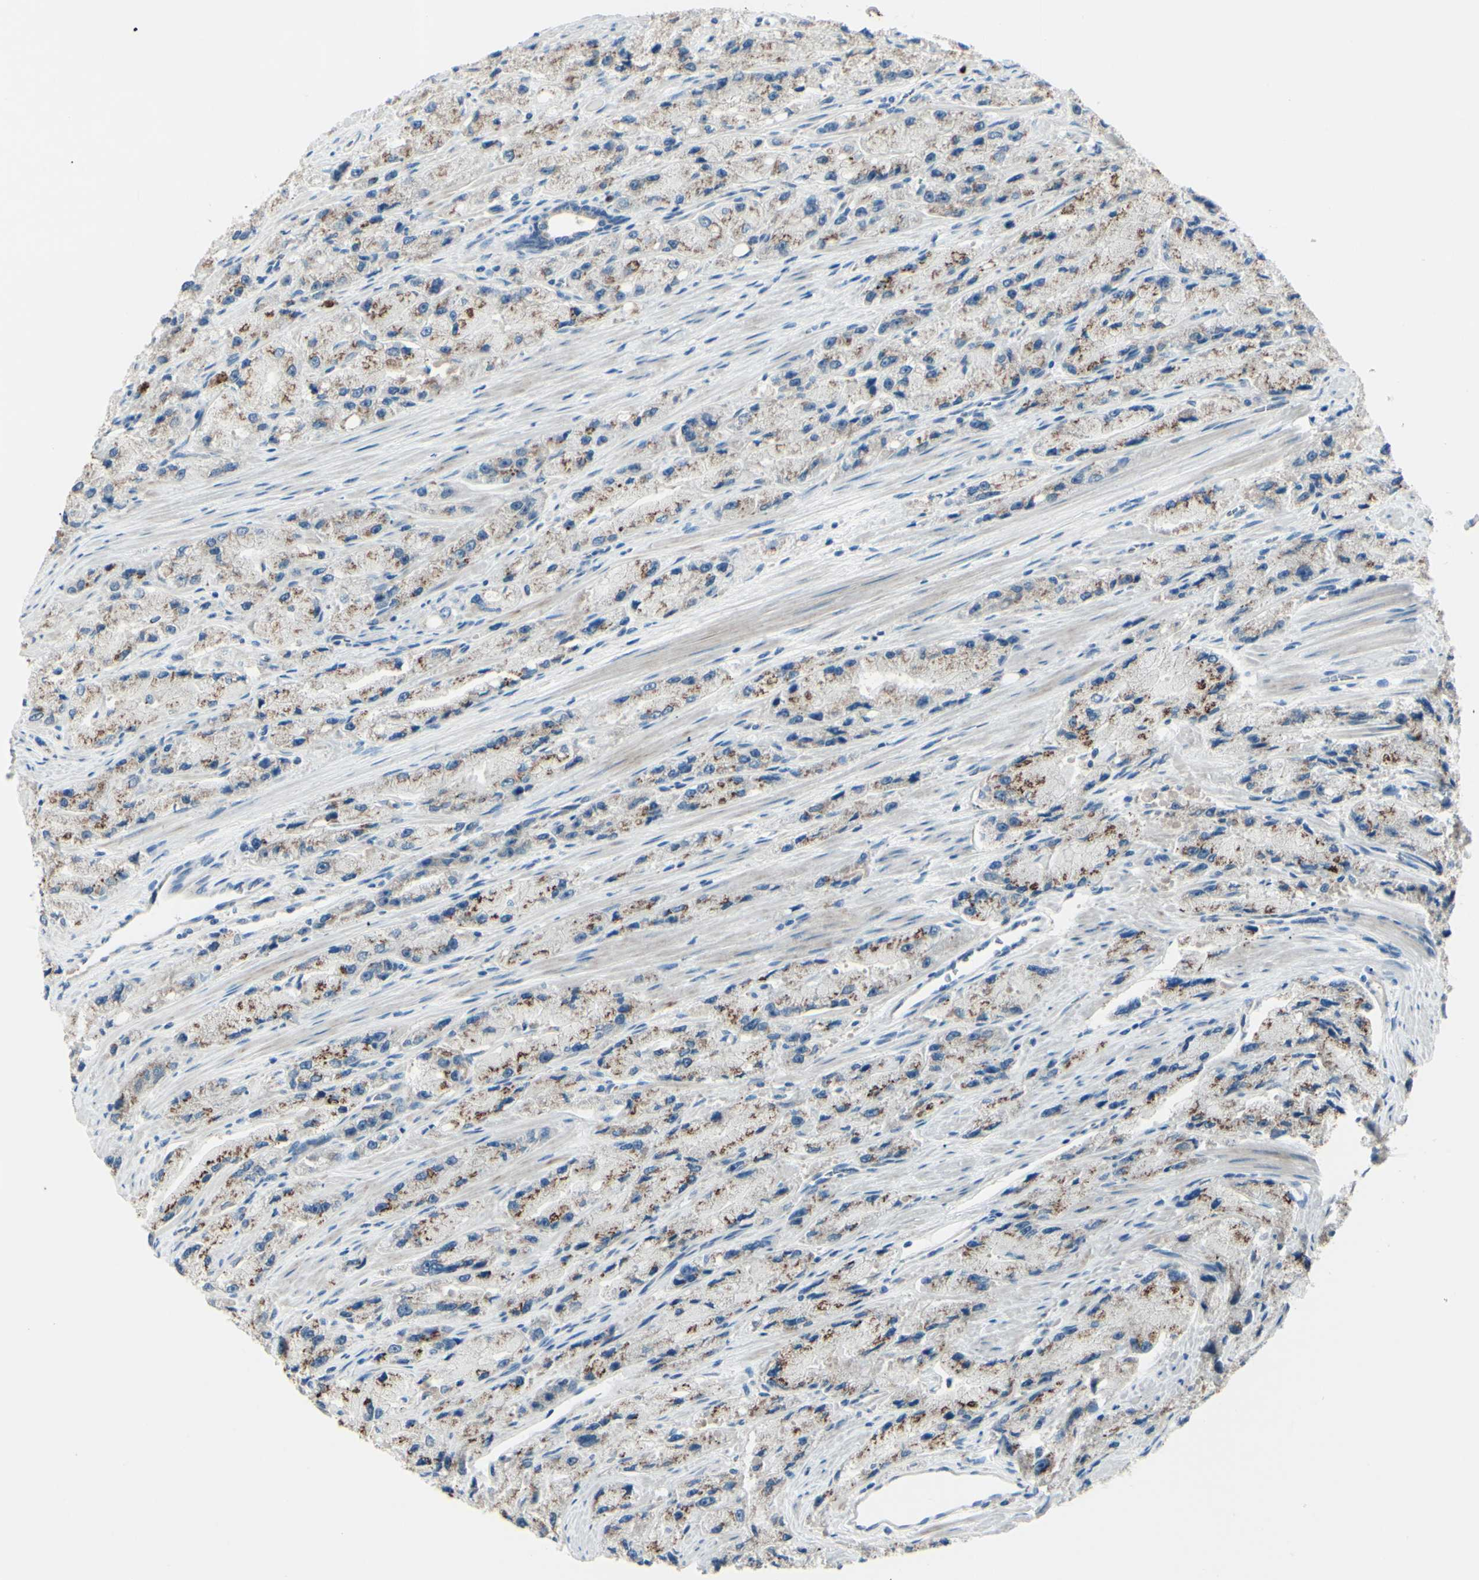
{"staining": {"intensity": "moderate", "quantity": "25%-75%", "location": "cytoplasmic/membranous"}, "tissue": "prostate cancer", "cell_type": "Tumor cells", "image_type": "cancer", "snomed": [{"axis": "morphology", "description": "Adenocarcinoma, High grade"}, {"axis": "topography", "description": "Prostate"}], "caption": "Moderate cytoplasmic/membranous expression for a protein is seen in about 25%-75% of tumor cells of prostate cancer using immunohistochemistry (IHC).", "gene": "B4GALT1", "patient": {"sex": "male", "age": 58}}